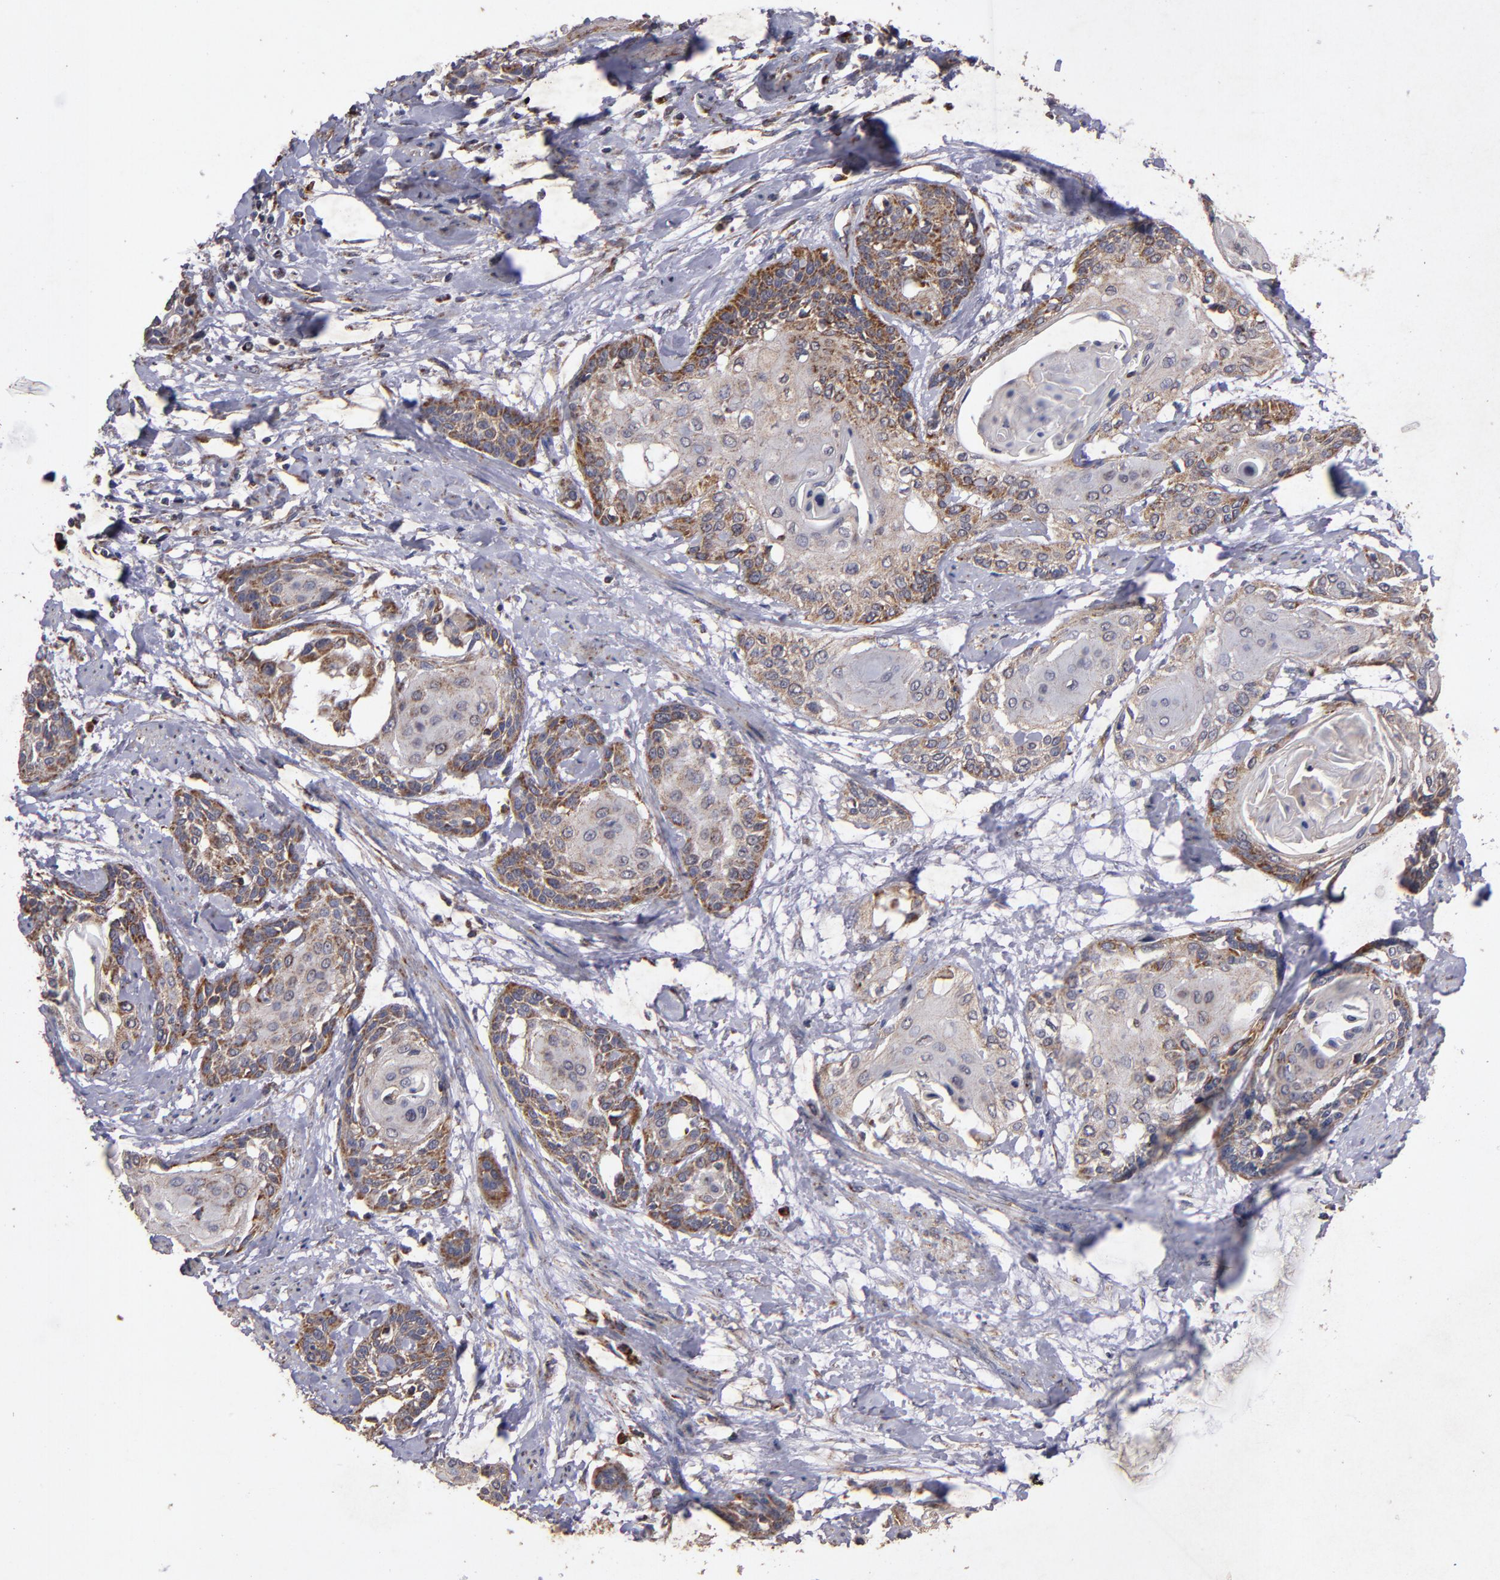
{"staining": {"intensity": "moderate", "quantity": ">75%", "location": "cytoplasmic/membranous"}, "tissue": "cervical cancer", "cell_type": "Tumor cells", "image_type": "cancer", "snomed": [{"axis": "morphology", "description": "Squamous cell carcinoma, NOS"}, {"axis": "topography", "description": "Cervix"}], "caption": "Cervical squamous cell carcinoma stained with DAB immunohistochemistry shows medium levels of moderate cytoplasmic/membranous positivity in about >75% of tumor cells.", "gene": "TIMM9", "patient": {"sex": "female", "age": 57}}